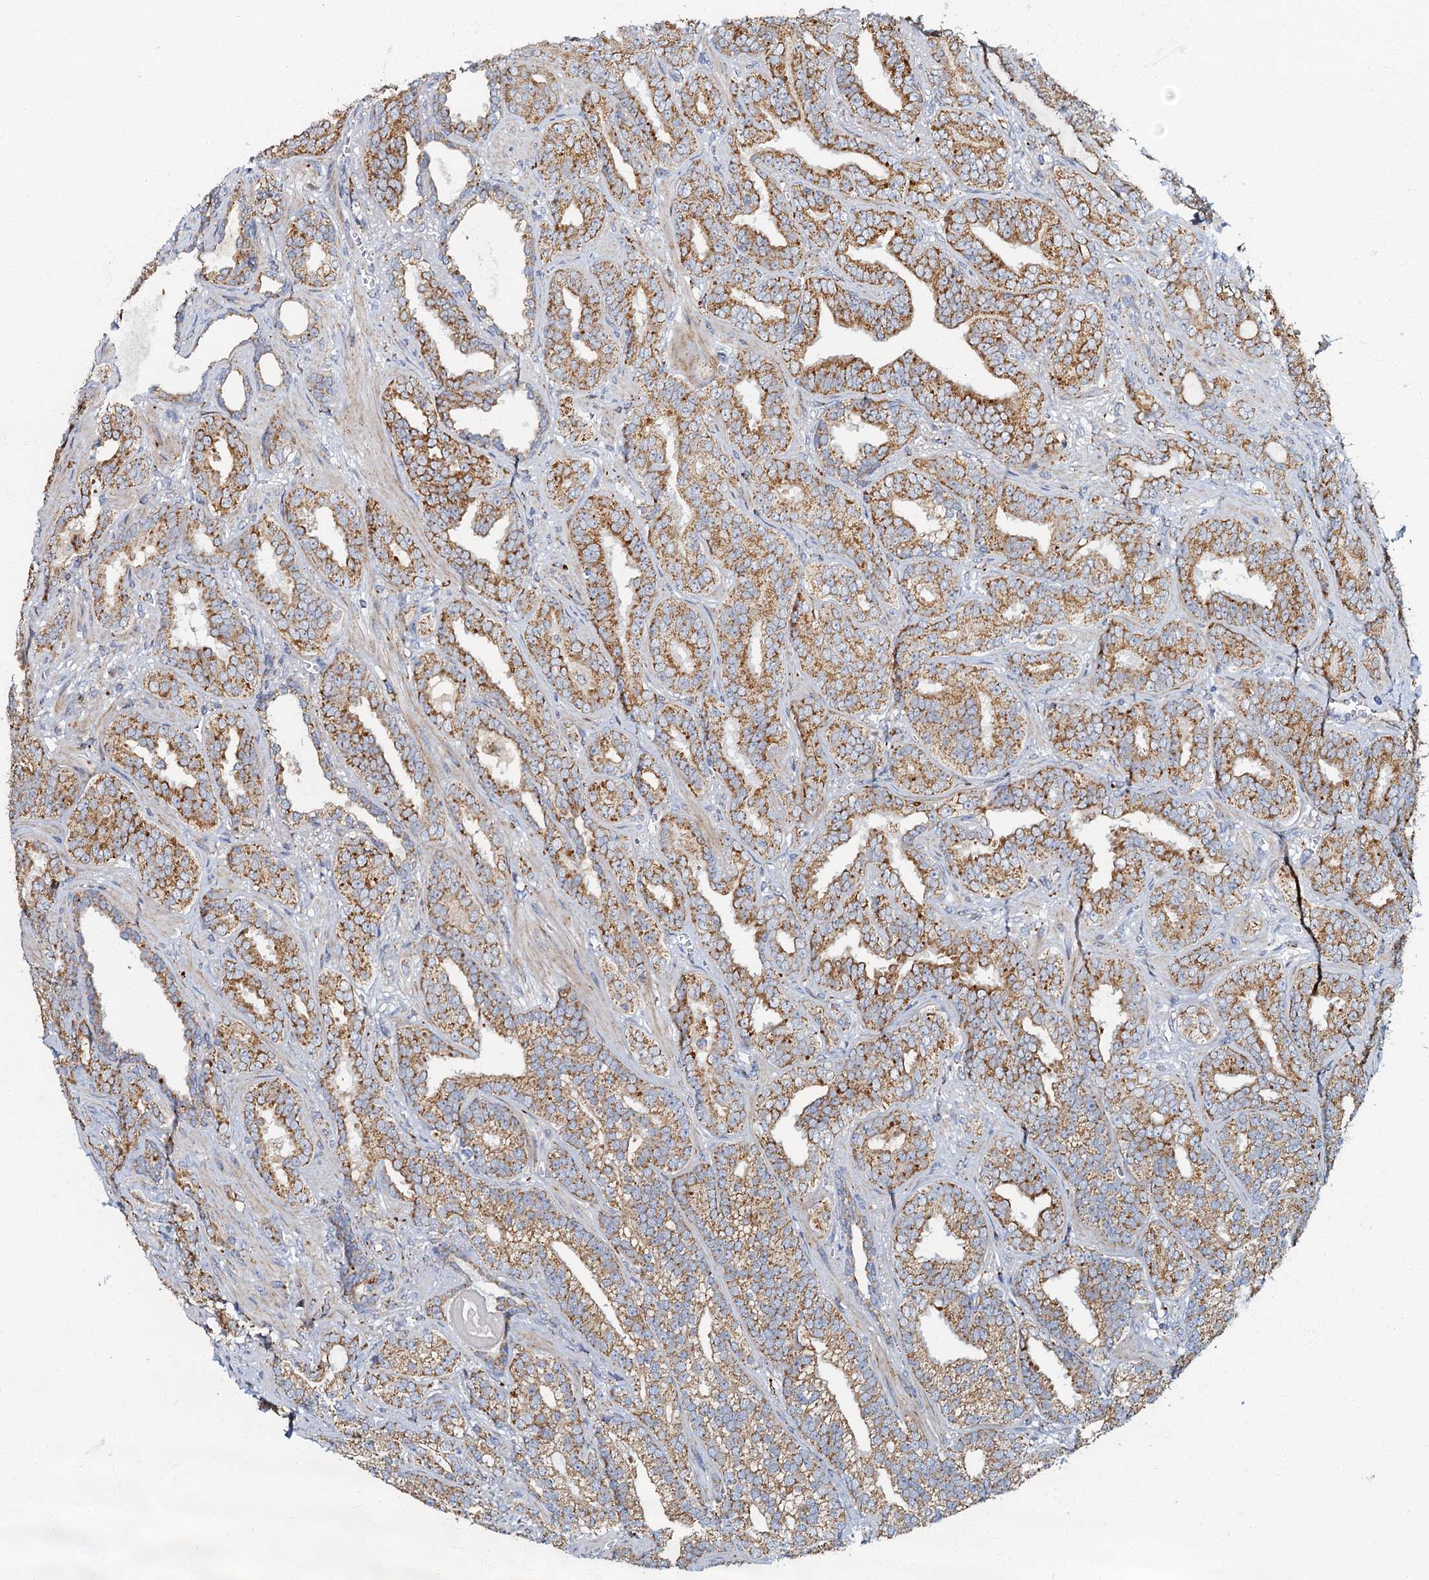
{"staining": {"intensity": "moderate", "quantity": ">75%", "location": "cytoplasmic/membranous"}, "tissue": "prostate cancer", "cell_type": "Tumor cells", "image_type": "cancer", "snomed": [{"axis": "morphology", "description": "Adenocarcinoma, High grade"}, {"axis": "topography", "description": "Prostate and seminal vesicle, NOS"}], "caption": "IHC (DAB (3,3'-diaminobenzidine)) staining of prostate high-grade adenocarcinoma shows moderate cytoplasmic/membranous protein positivity in approximately >75% of tumor cells.", "gene": "NDUFA12", "patient": {"sex": "male", "age": 67}}